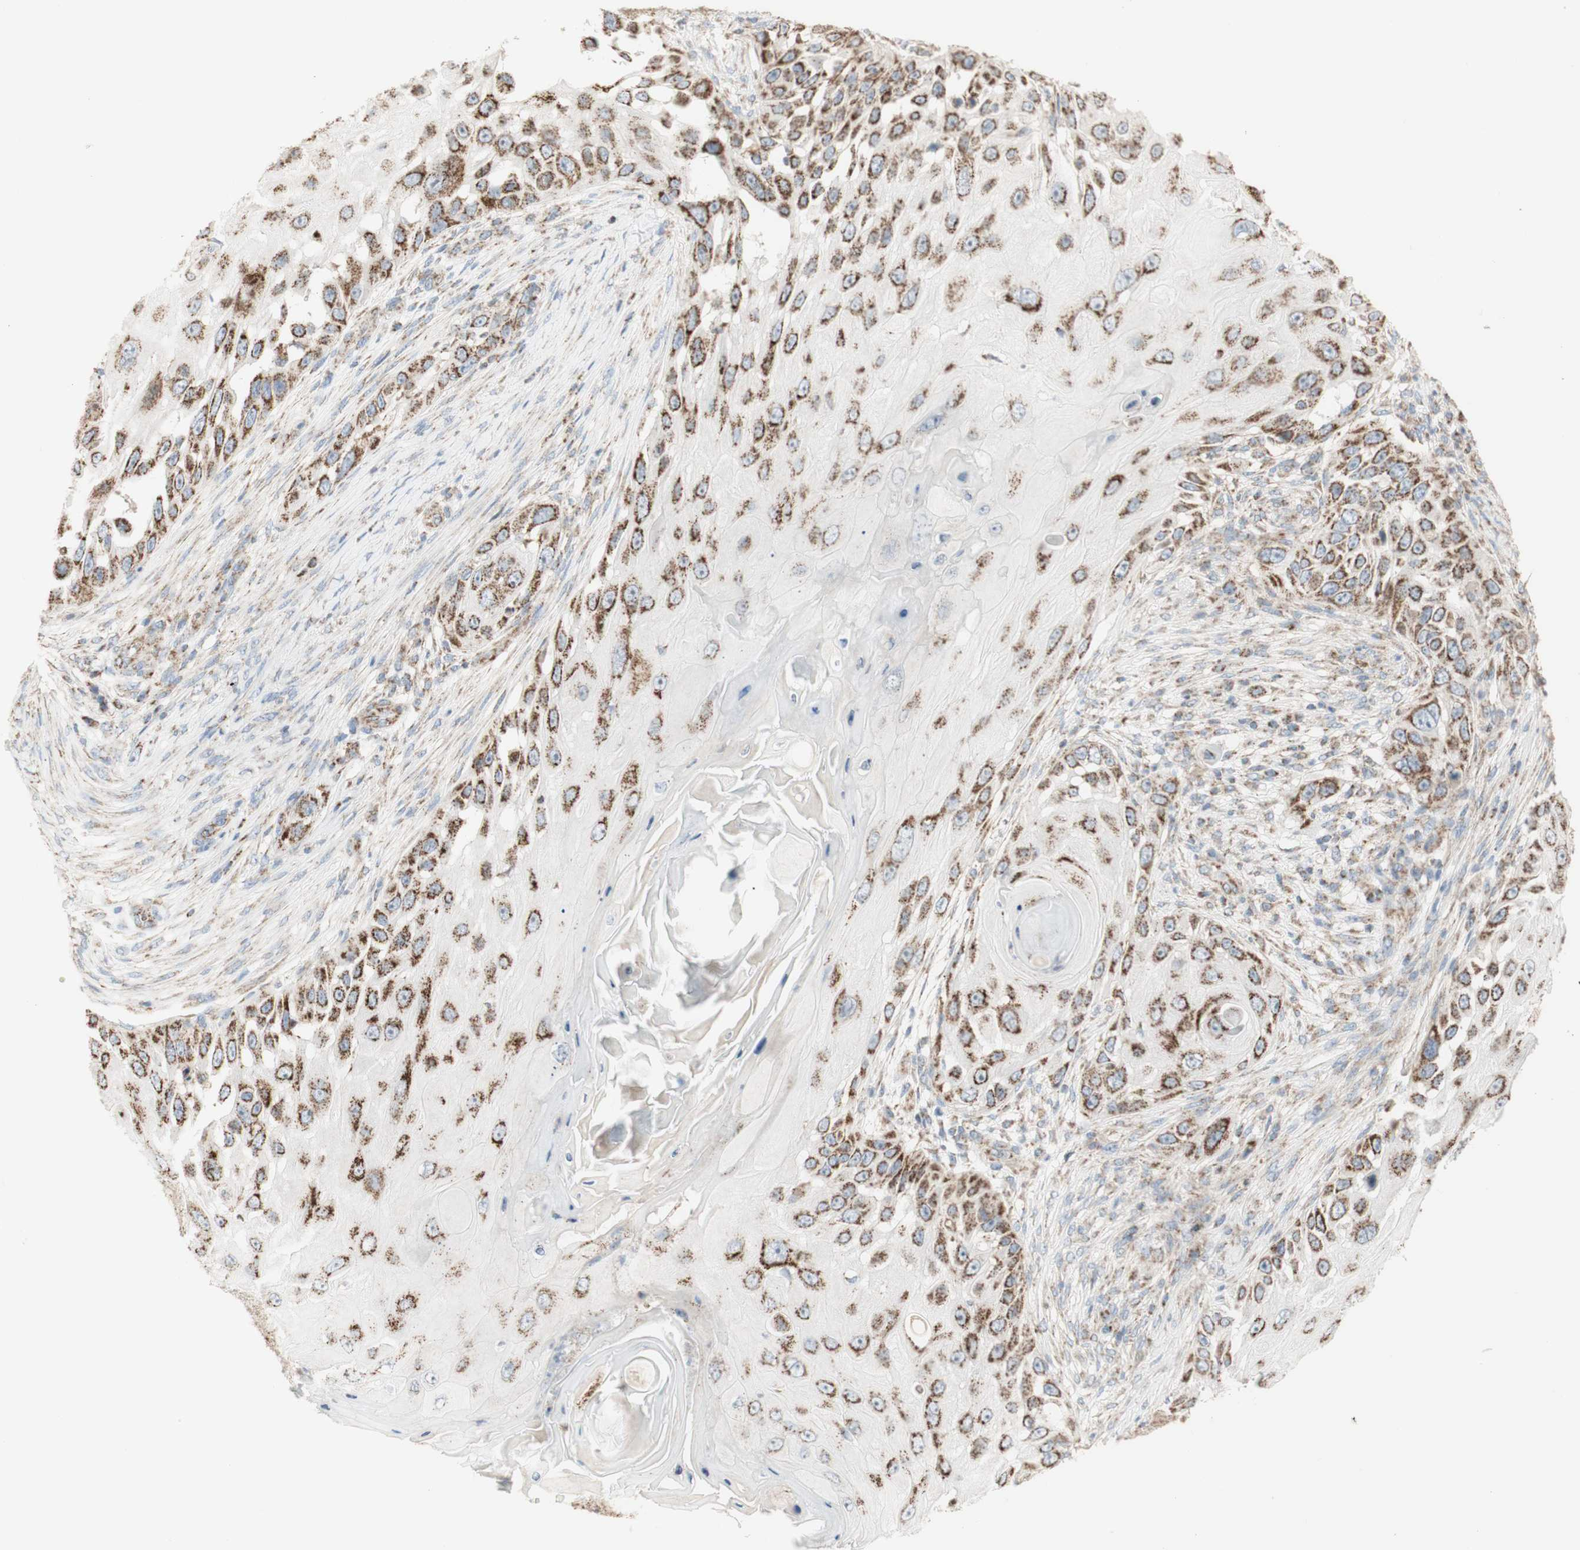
{"staining": {"intensity": "moderate", "quantity": ">75%", "location": "cytoplasmic/membranous"}, "tissue": "skin cancer", "cell_type": "Tumor cells", "image_type": "cancer", "snomed": [{"axis": "morphology", "description": "Squamous cell carcinoma, NOS"}, {"axis": "topography", "description": "Skin"}], "caption": "Immunohistochemistry photomicrograph of neoplastic tissue: human skin cancer (squamous cell carcinoma) stained using immunohistochemistry (IHC) exhibits medium levels of moderate protein expression localized specifically in the cytoplasmic/membranous of tumor cells, appearing as a cytoplasmic/membranous brown color.", "gene": "LETM1", "patient": {"sex": "female", "age": 44}}